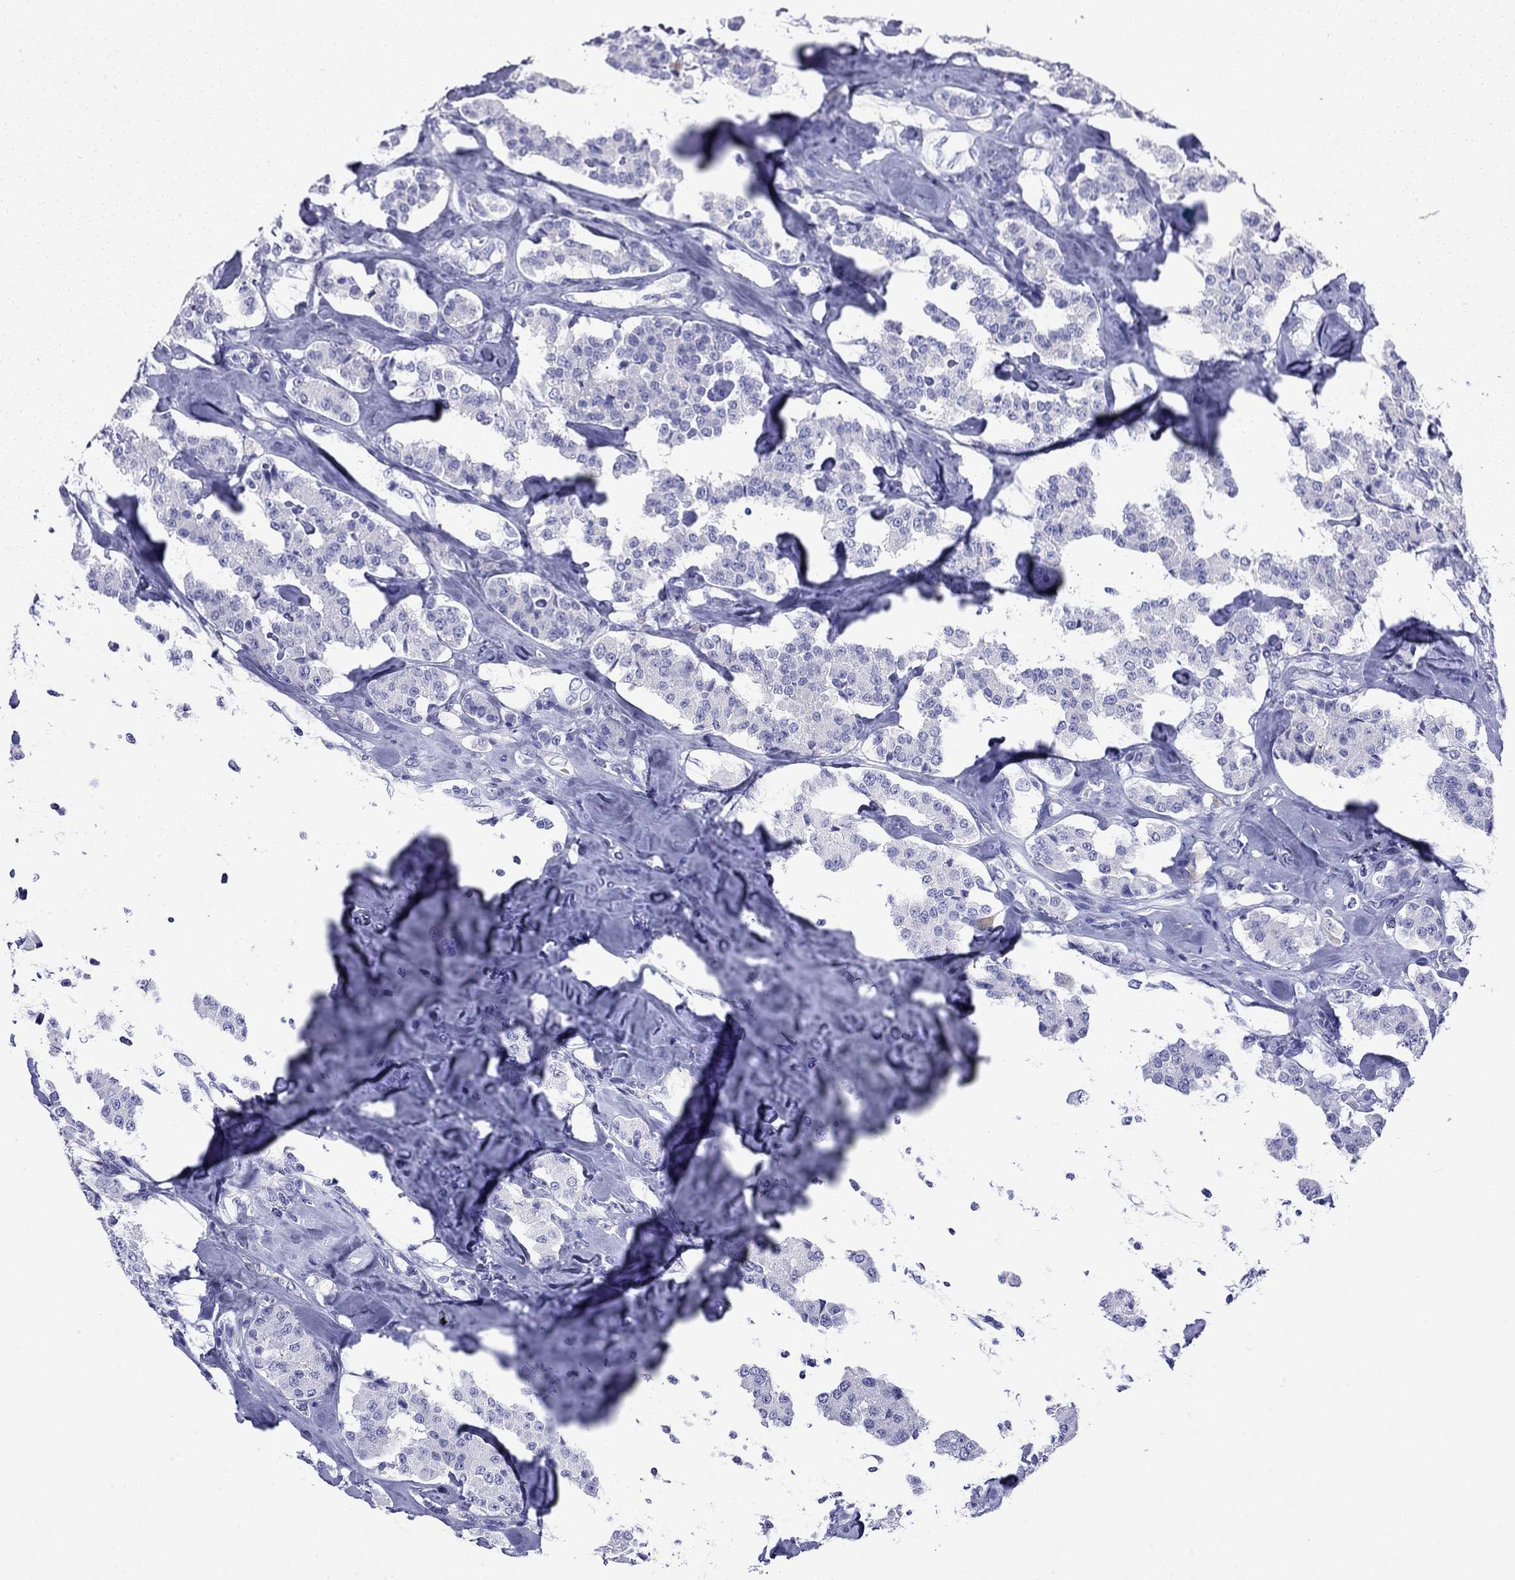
{"staining": {"intensity": "negative", "quantity": "none", "location": "none"}, "tissue": "carcinoid", "cell_type": "Tumor cells", "image_type": "cancer", "snomed": [{"axis": "morphology", "description": "Carcinoid, malignant, NOS"}, {"axis": "topography", "description": "Pancreas"}], "caption": "An image of malignant carcinoid stained for a protein demonstrates no brown staining in tumor cells.", "gene": "FIGLA", "patient": {"sex": "male", "age": 41}}